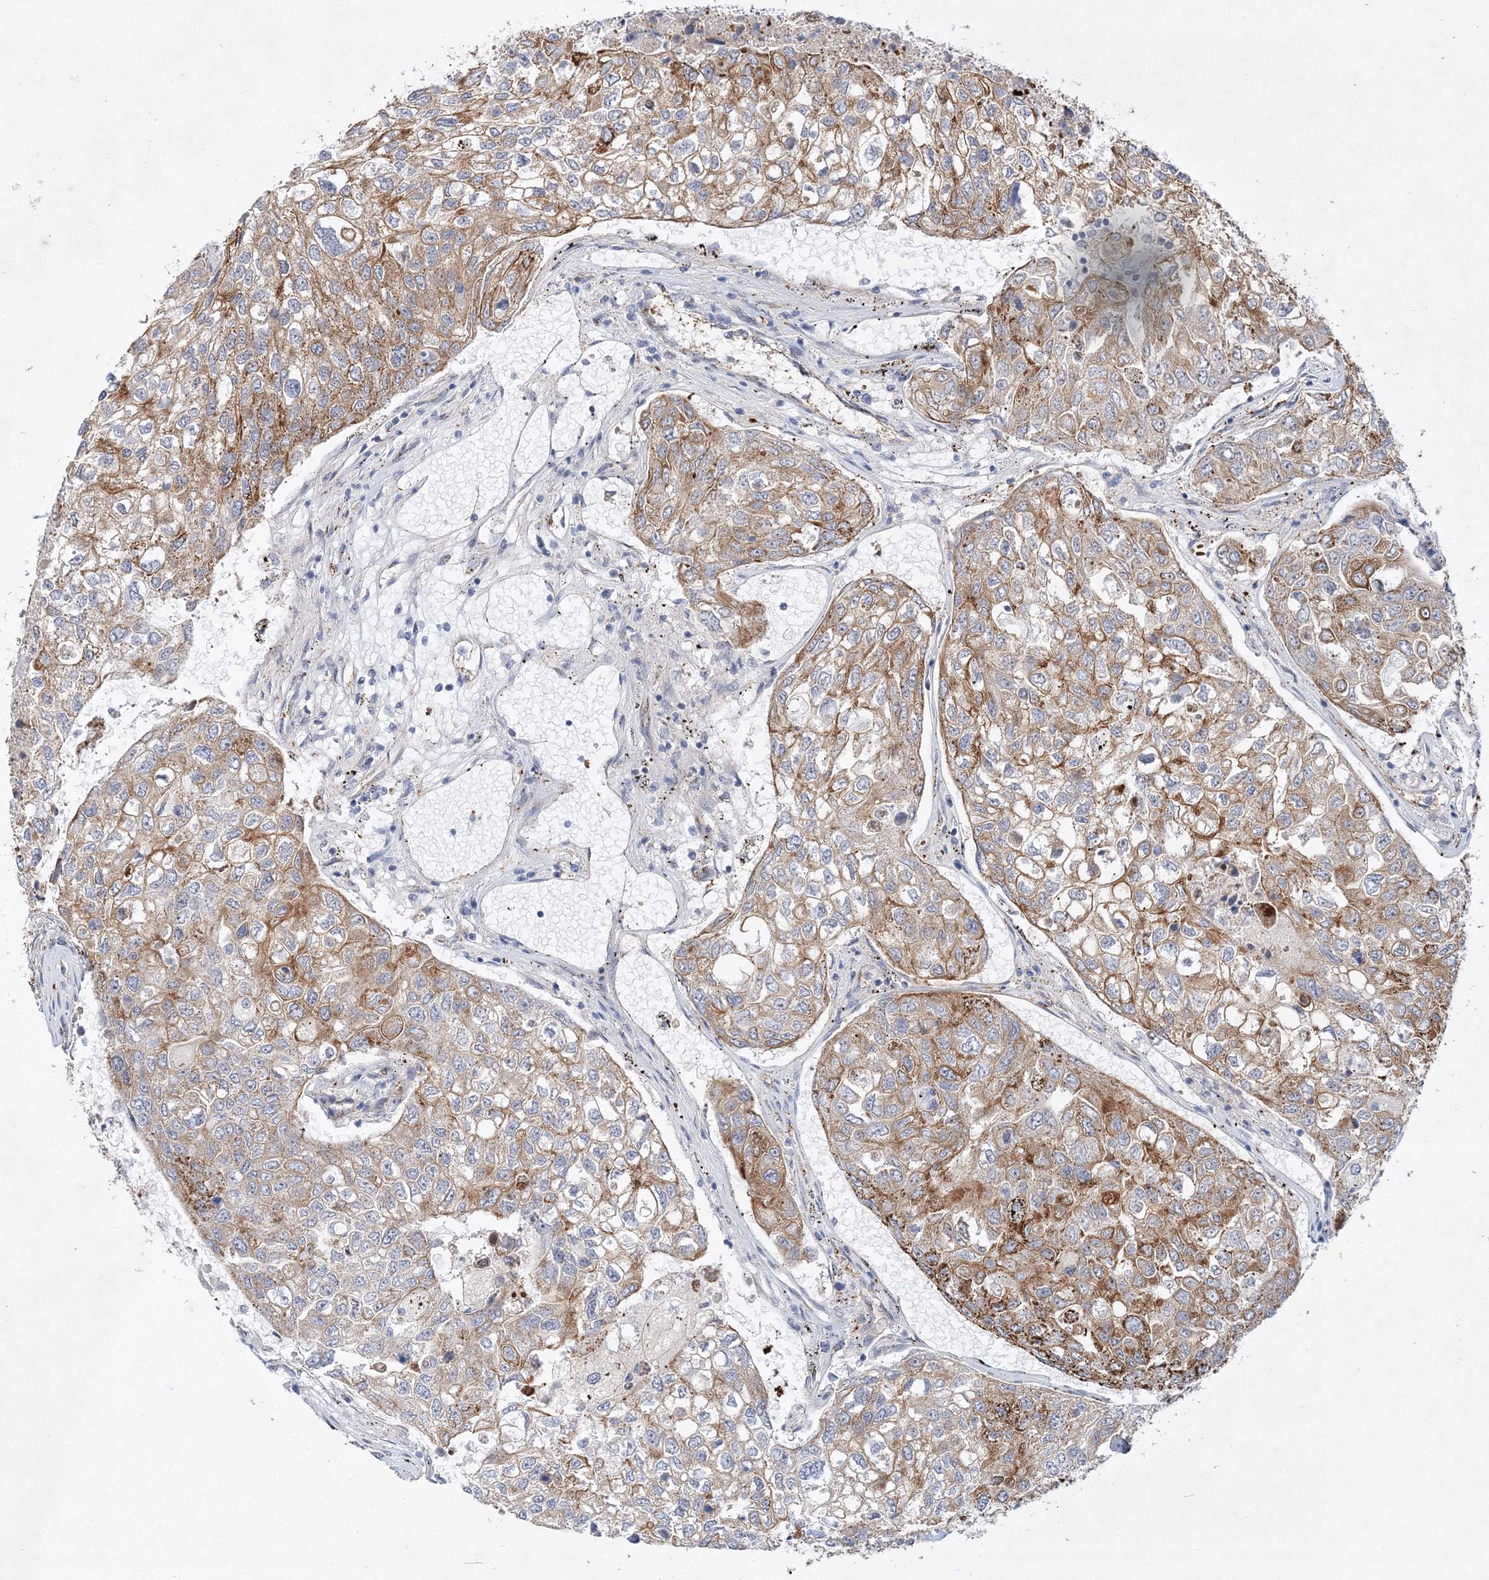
{"staining": {"intensity": "moderate", "quantity": ">75%", "location": "cytoplasmic/membranous"}, "tissue": "urothelial cancer", "cell_type": "Tumor cells", "image_type": "cancer", "snomed": [{"axis": "morphology", "description": "Urothelial carcinoma, High grade"}, {"axis": "topography", "description": "Lymph node"}, {"axis": "topography", "description": "Urinary bladder"}], "caption": "A high-resolution micrograph shows IHC staining of urothelial carcinoma (high-grade), which reveals moderate cytoplasmic/membranous positivity in approximately >75% of tumor cells. The staining was performed using DAB, with brown indicating positive protein expression. Nuclei are stained blue with hematoxylin.", "gene": "ZFYVE16", "patient": {"sex": "male", "age": 51}}